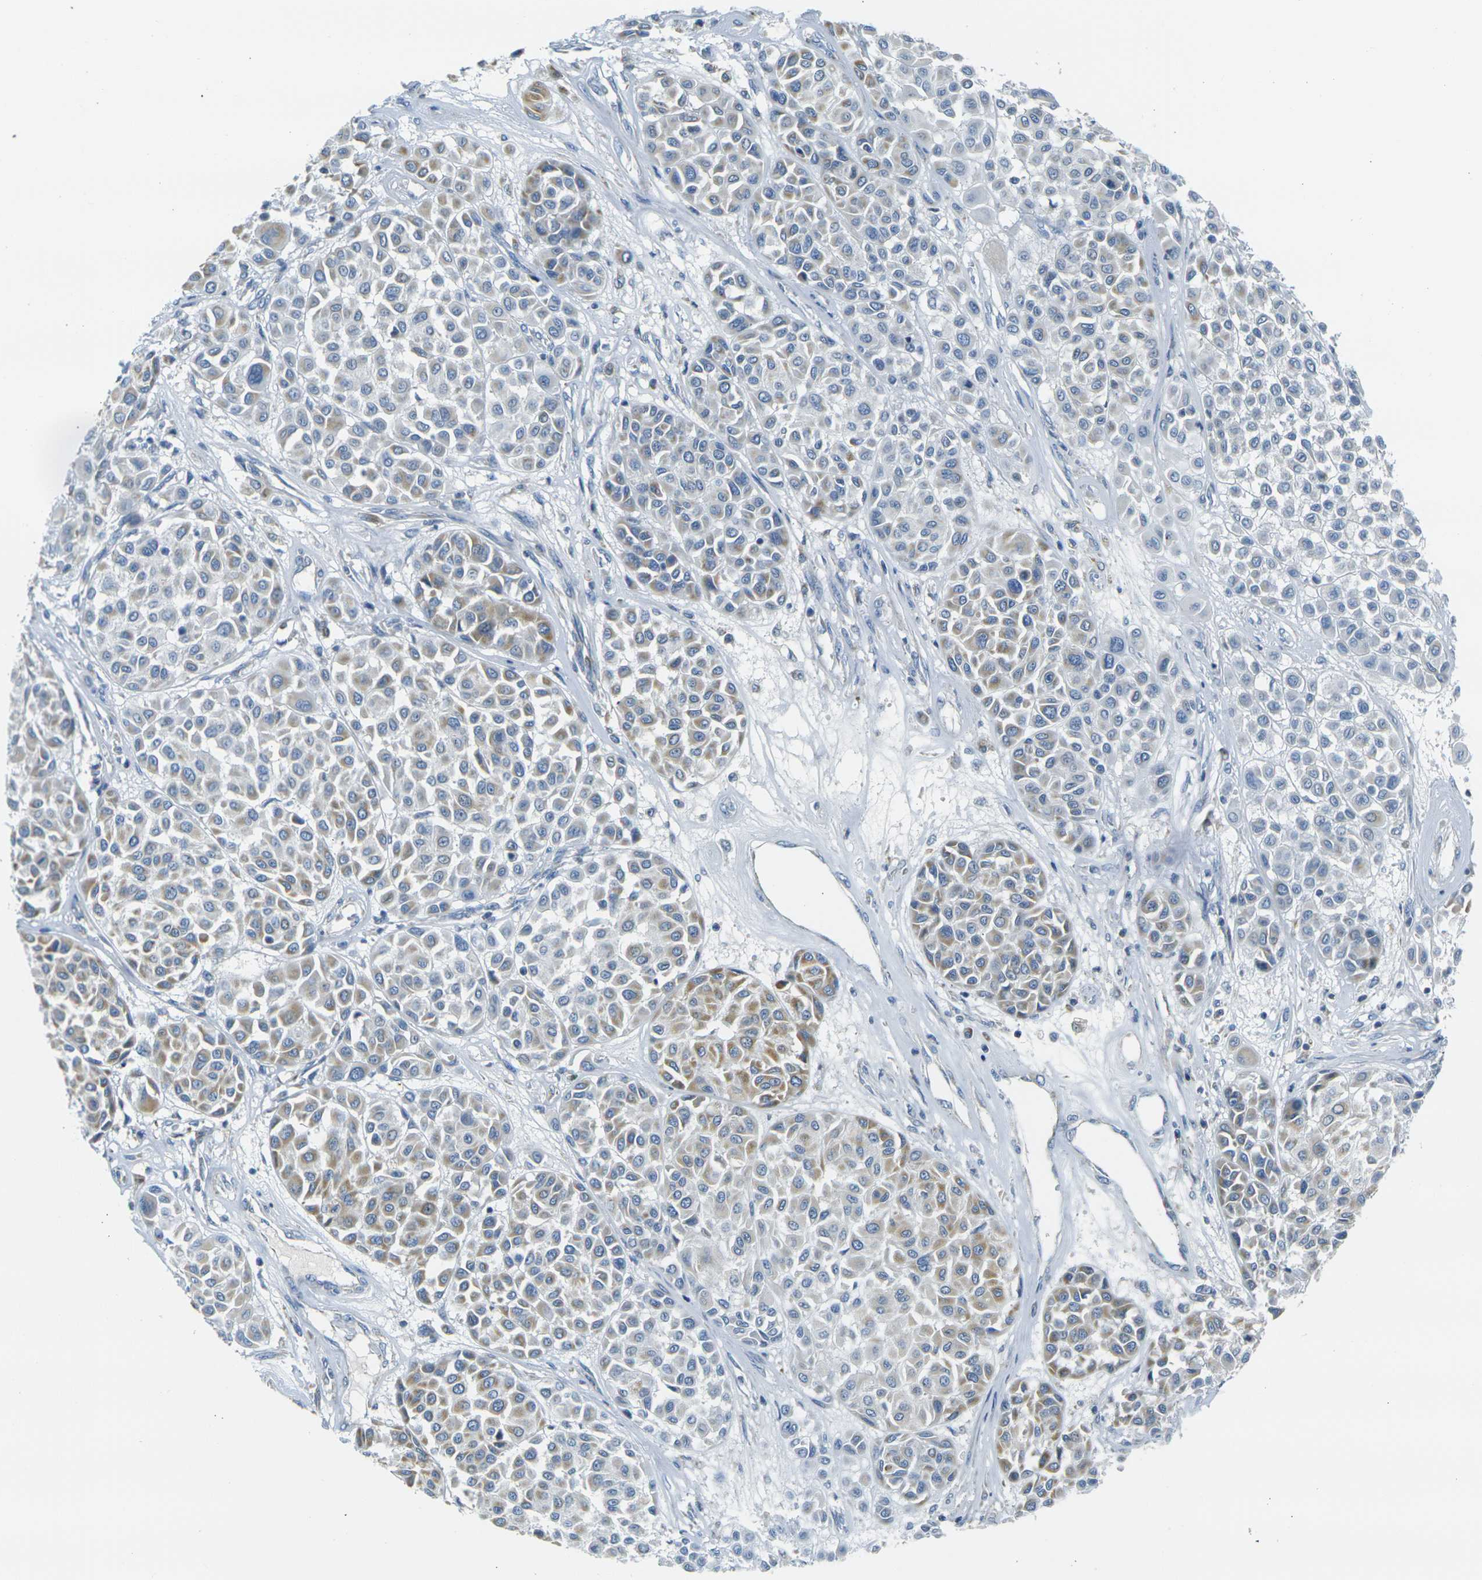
{"staining": {"intensity": "weak", "quantity": "25%-75%", "location": "cytoplasmic/membranous"}, "tissue": "melanoma", "cell_type": "Tumor cells", "image_type": "cancer", "snomed": [{"axis": "morphology", "description": "Malignant melanoma, Metastatic site"}, {"axis": "topography", "description": "Soft tissue"}], "caption": "Immunohistochemical staining of human melanoma demonstrates weak cytoplasmic/membranous protein staining in about 25%-75% of tumor cells.", "gene": "PARD6B", "patient": {"sex": "male", "age": 41}}